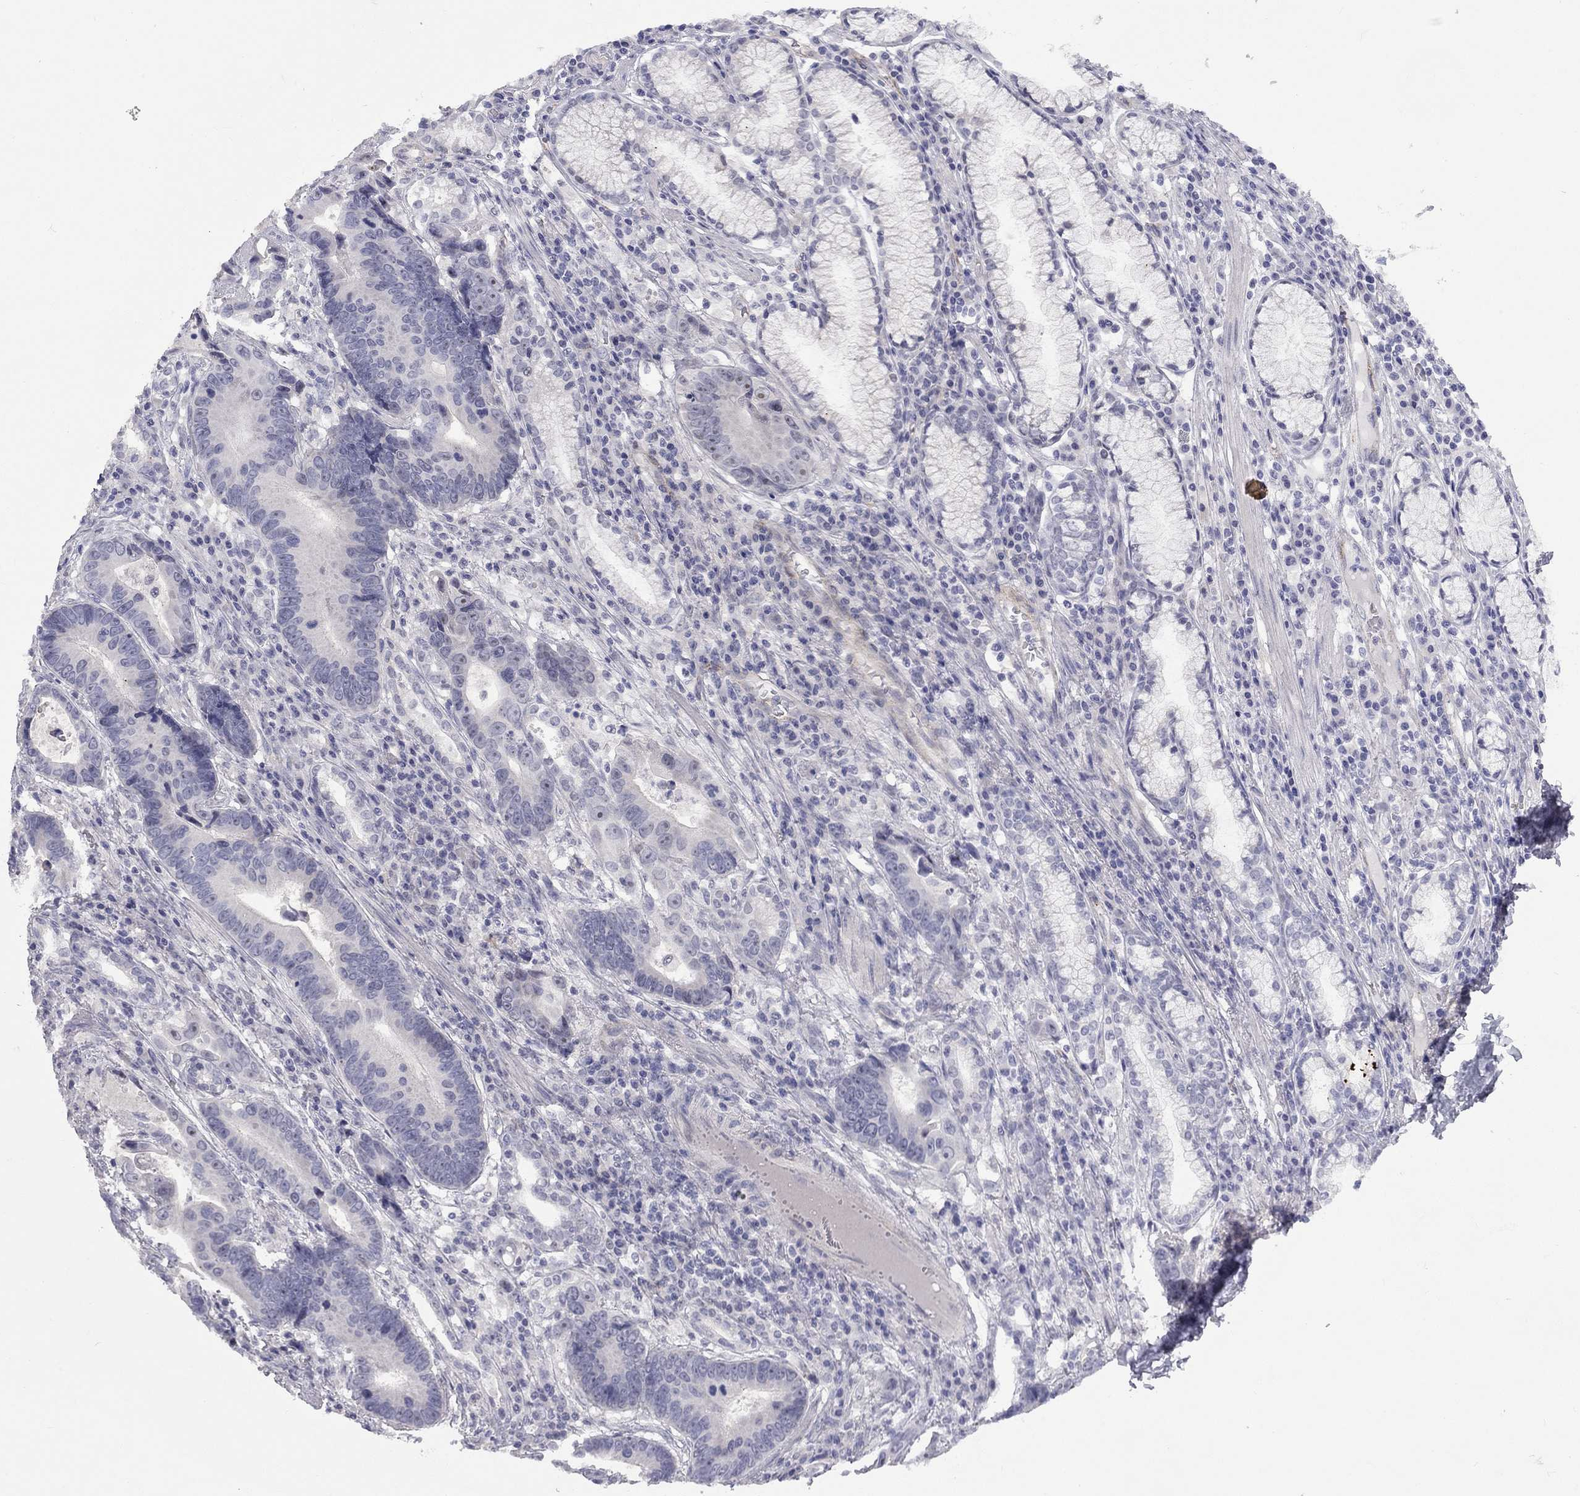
{"staining": {"intensity": "negative", "quantity": "none", "location": "none"}, "tissue": "stomach cancer", "cell_type": "Tumor cells", "image_type": "cancer", "snomed": [{"axis": "morphology", "description": "Adenocarcinoma, NOS"}, {"axis": "topography", "description": "Stomach"}], "caption": "This is an immunohistochemistry (IHC) photomicrograph of stomach cancer. There is no expression in tumor cells.", "gene": "GSG1L", "patient": {"sex": "male", "age": 84}}